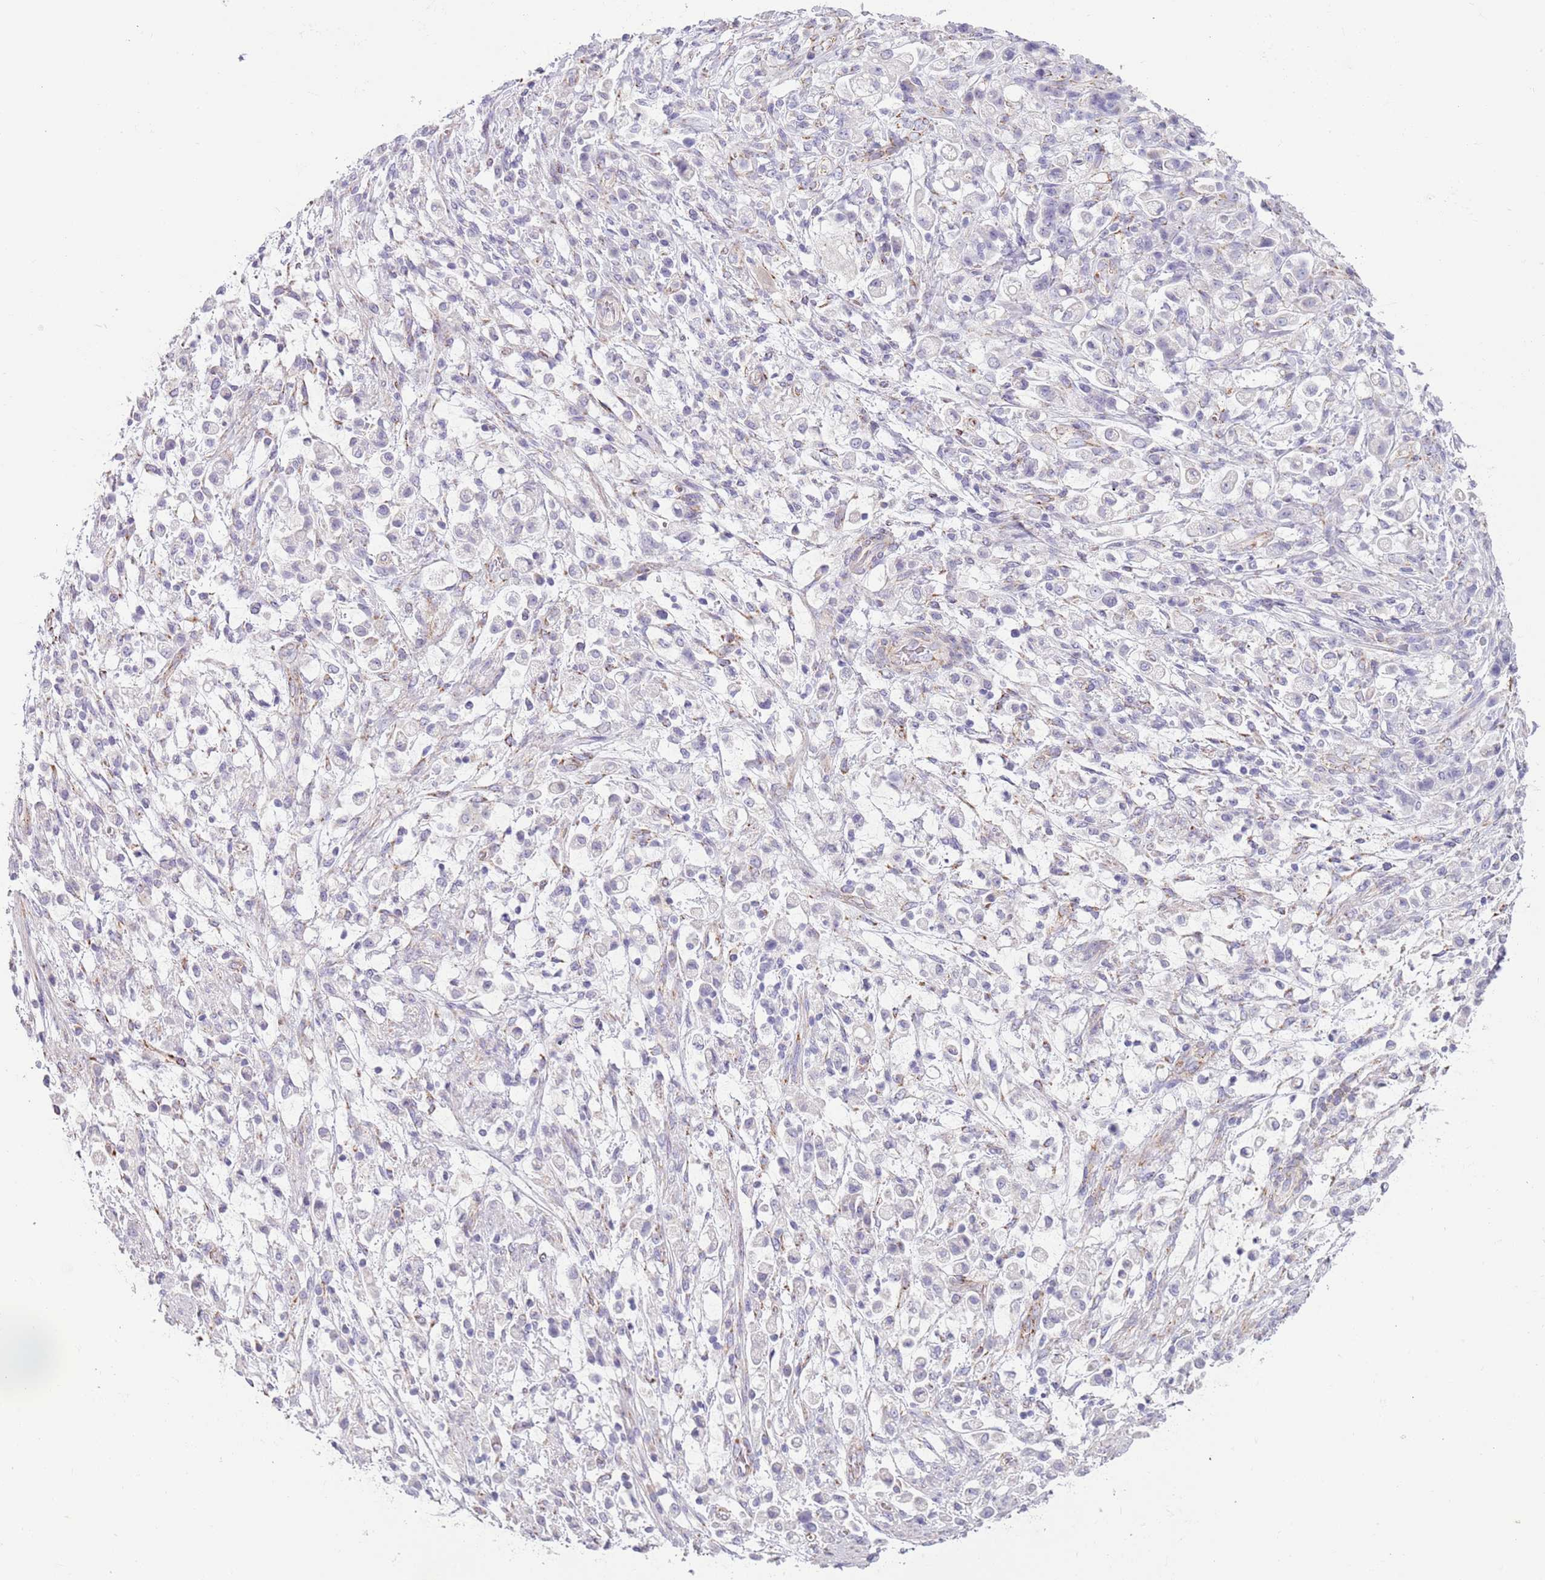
{"staining": {"intensity": "negative", "quantity": "none", "location": "none"}, "tissue": "stomach cancer", "cell_type": "Tumor cells", "image_type": "cancer", "snomed": [{"axis": "morphology", "description": "Adenocarcinoma, NOS"}, {"axis": "topography", "description": "Stomach"}], "caption": "The photomicrograph demonstrates no significant positivity in tumor cells of stomach cancer.", "gene": "RNF222", "patient": {"sex": "female", "age": 60}}